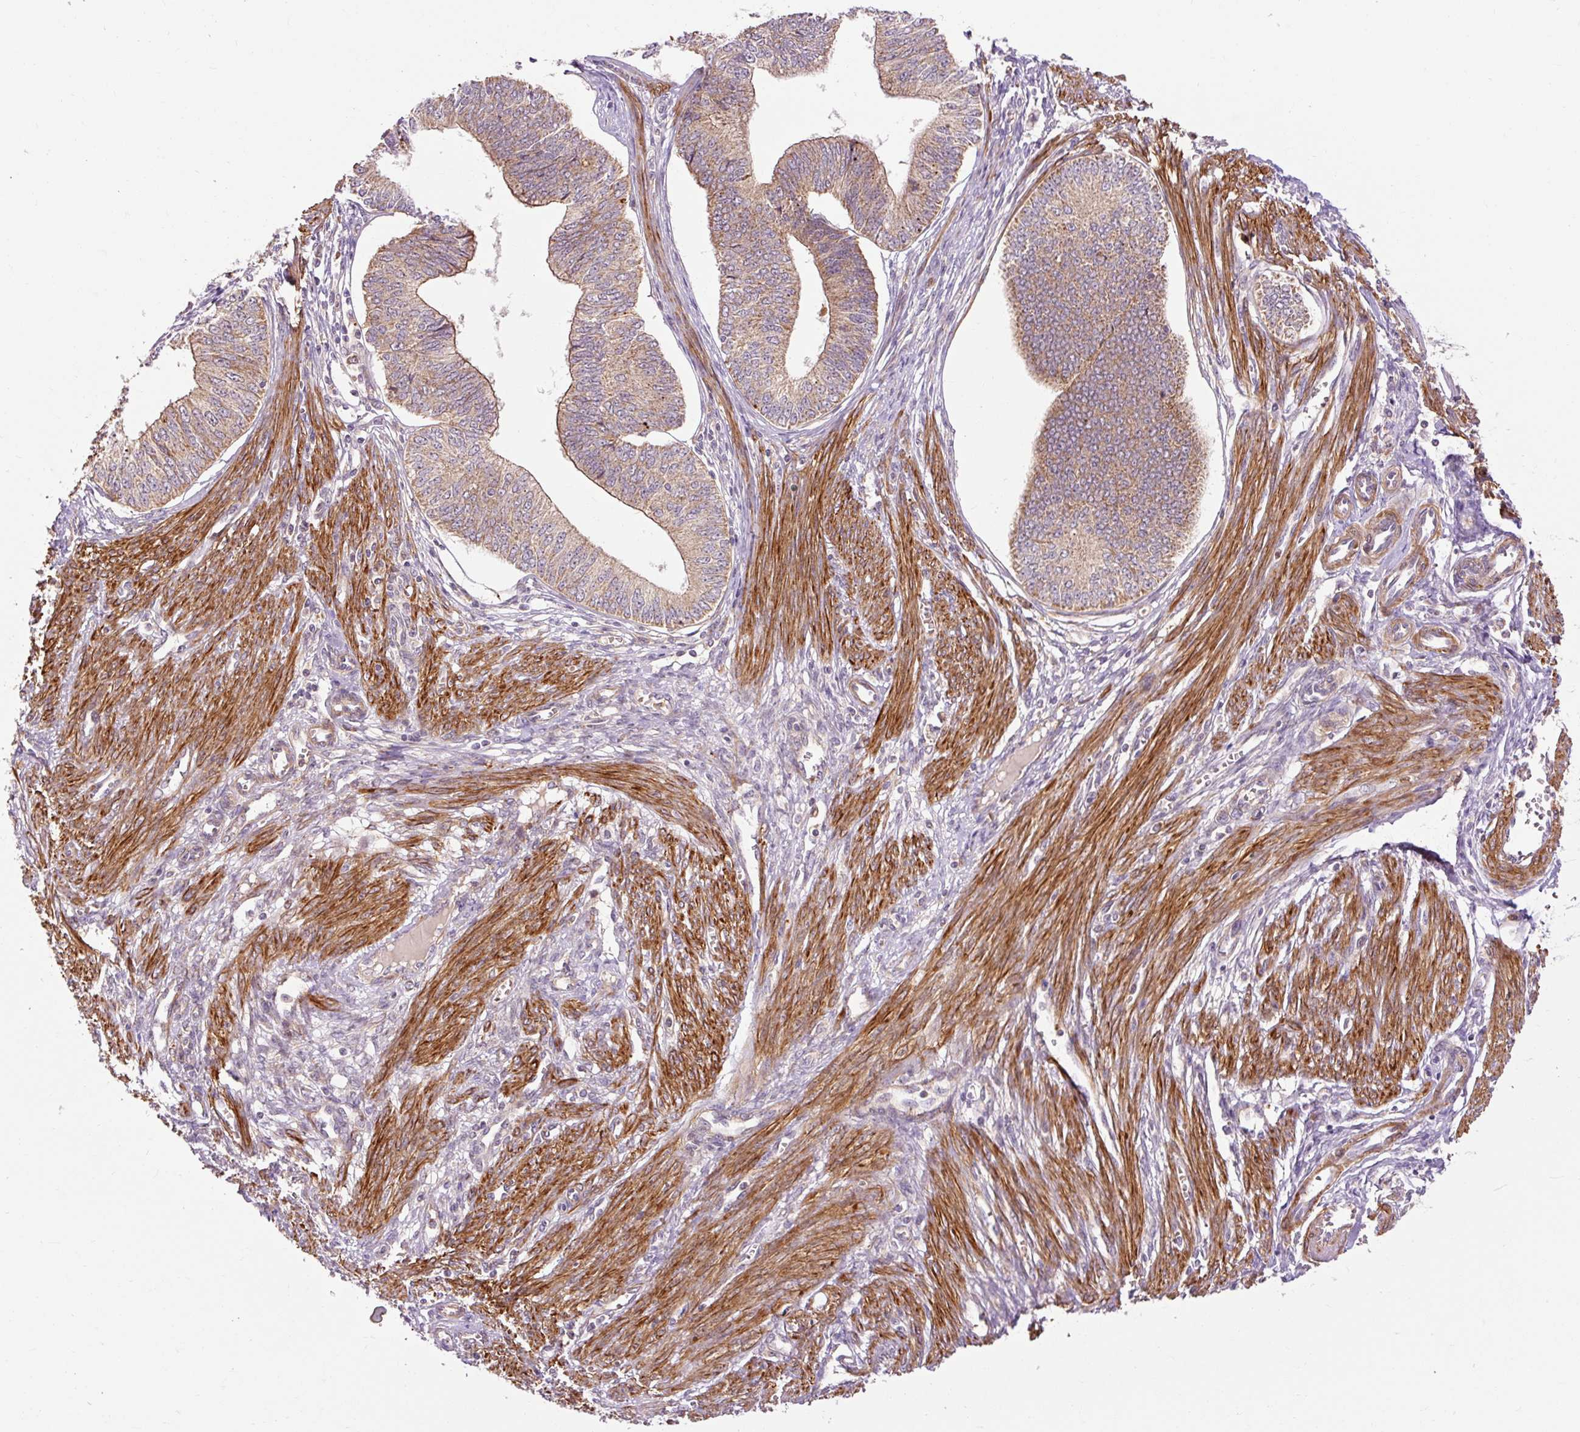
{"staining": {"intensity": "weak", "quantity": ">75%", "location": "cytoplasmic/membranous"}, "tissue": "endometrial cancer", "cell_type": "Tumor cells", "image_type": "cancer", "snomed": [{"axis": "morphology", "description": "Adenocarcinoma, NOS"}, {"axis": "topography", "description": "Endometrium"}], "caption": "IHC micrograph of endometrial adenocarcinoma stained for a protein (brown), which reveals low levels of weak cytoplasmic/membranous expression in about >75% of tumor cells.", "gene": "RIPOR3", "patient": {"sex": "female", "age": 68}}